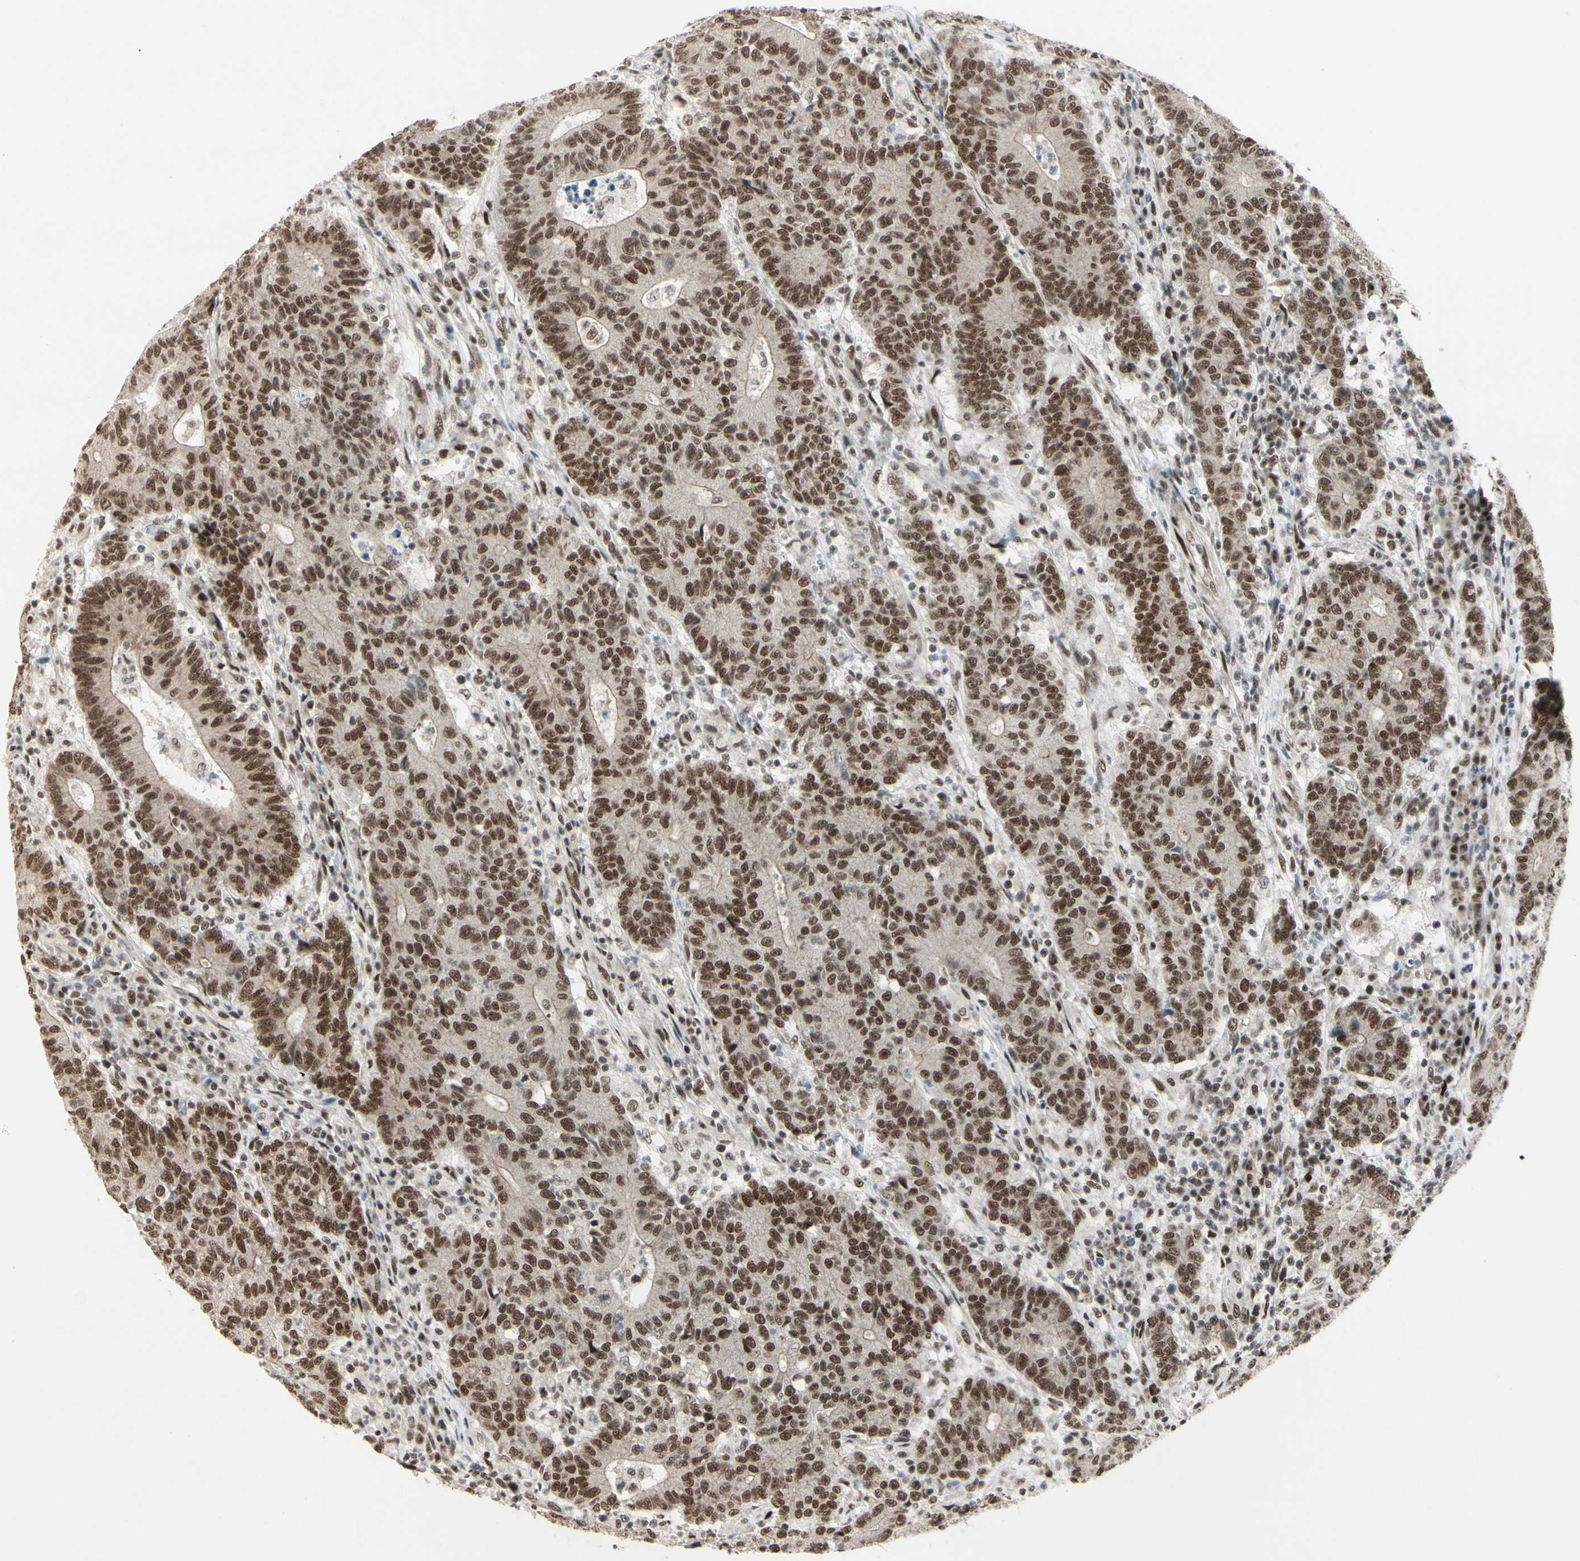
{"staining": {"intensity": "moderate", "quantity": ">75%", "location": "nuclear"}, "tissue": "colorectal cancer", "cell_type": "Tumor cells", "image_type": "cancer", "snomed": [{"axis": "morphology", "description": "Normal tissue, NOS"}, {"axis": "morphology", "description": "Adenocarcinoma, NOS"}, {"axis": "topography", "description": "Colon"}], "caption": "Tumor cells exhibit medium levels of moderate nuclear expression in approximately >75% of cells in colorectal cancer (adenocarcinoma).", "gene": "CHAMP1", "patient": {"sex": "female", "age": 75}}